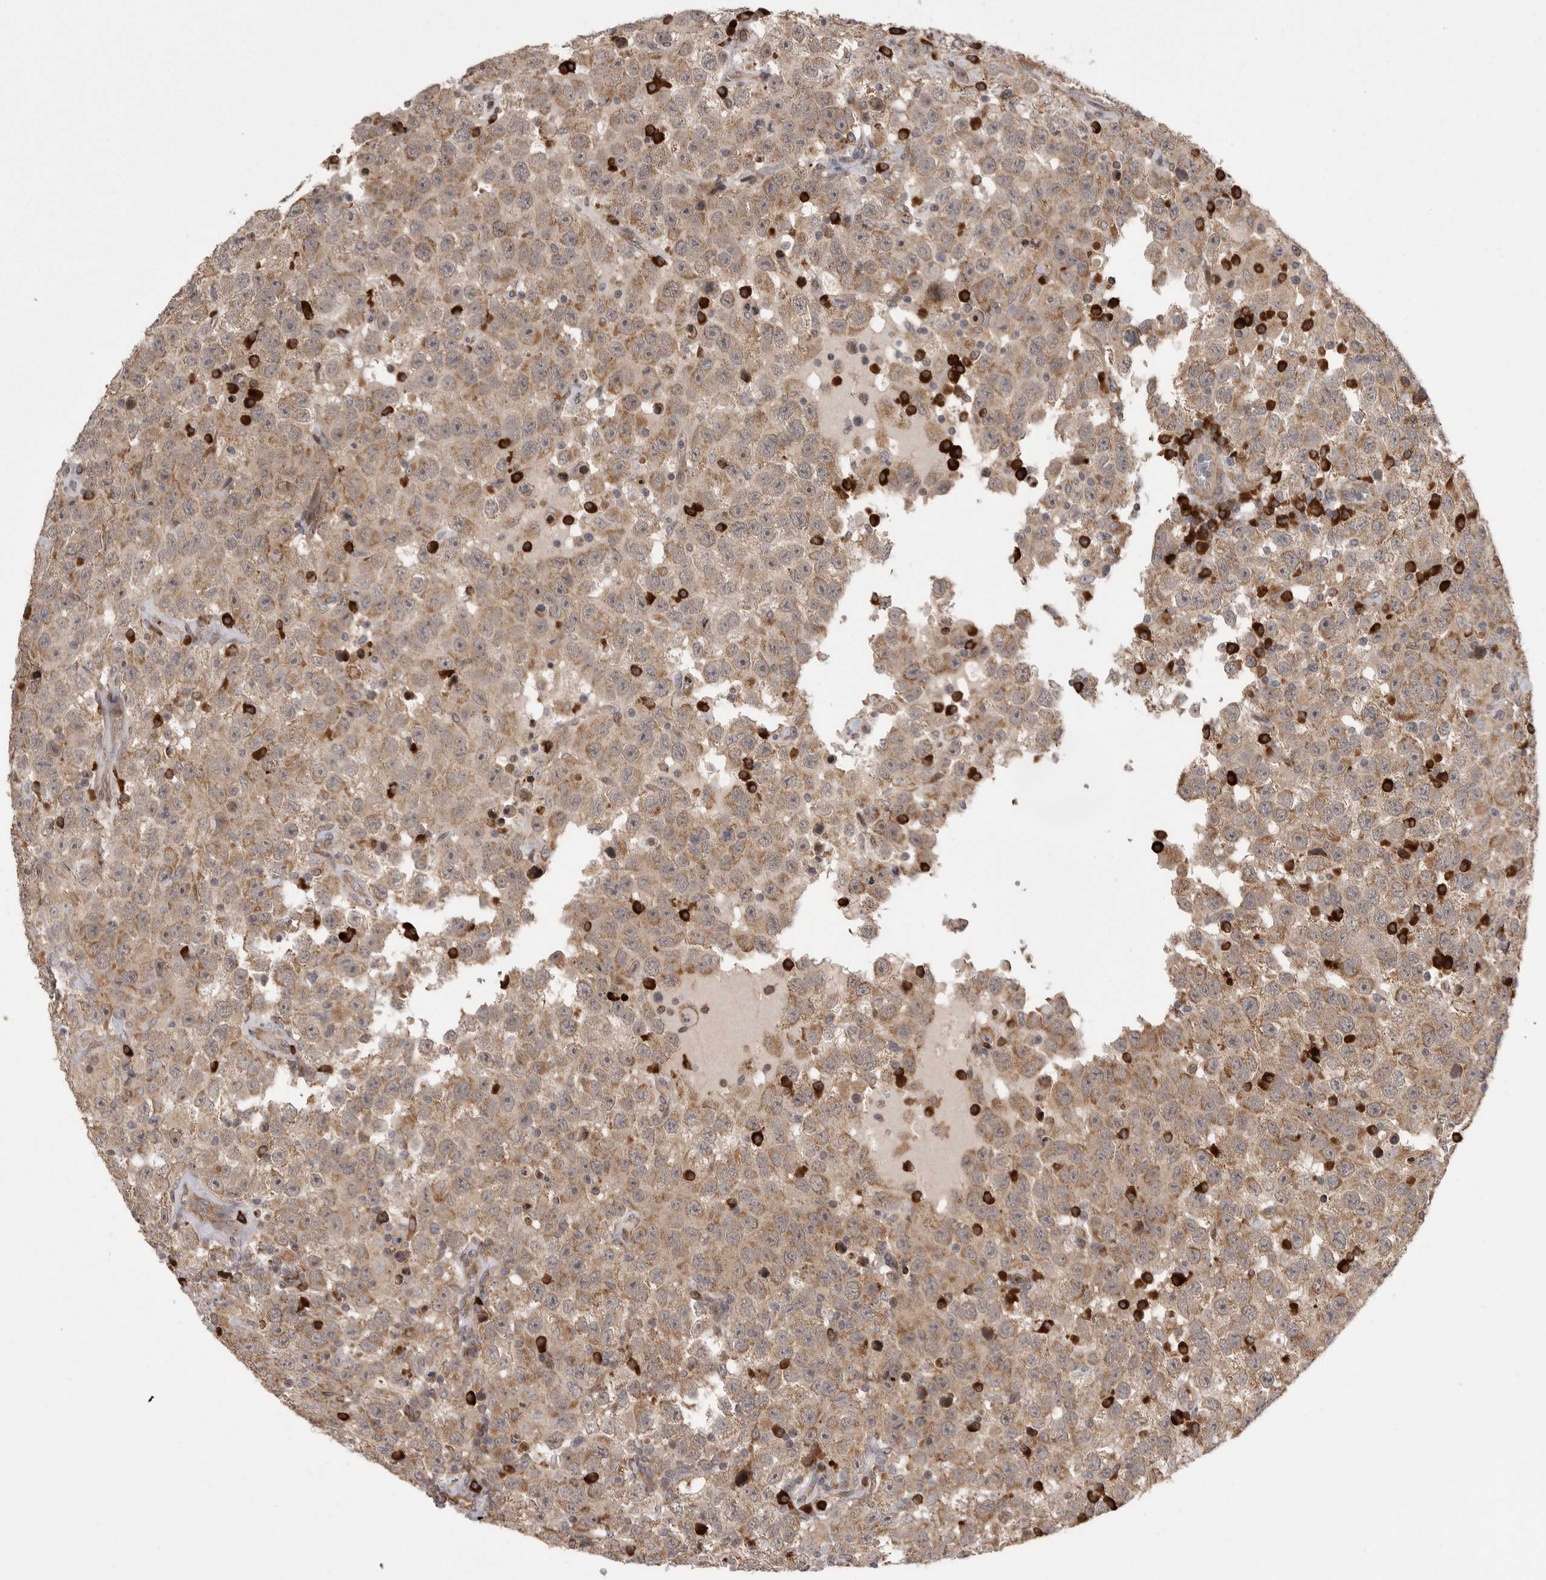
{"staining": {"intensity": "moderate", "quantity": ">75%", "location": "cytoplasmic/membranous"}, "tissue": "testis cancer", "cell_type": "Tumor cells", "image_type": "cancer", "snomed": [{"axis": "morphology", "description": "Seminoma, NOS"}, {"axis": "topography", "description": "Testis"}], "caption": "High-magnification brightfield microscopy of testis seminoma stained with DAB (3,3'-diaminobenzidine) (brown) and counterstained with hematoxylin (blue). tumor cells exhibit moderate cytoplasmic/membranous expression is appreciated in about>75% of cells.", "gene": "OXR1", "patient": {"sex": "male", "age": 41}}